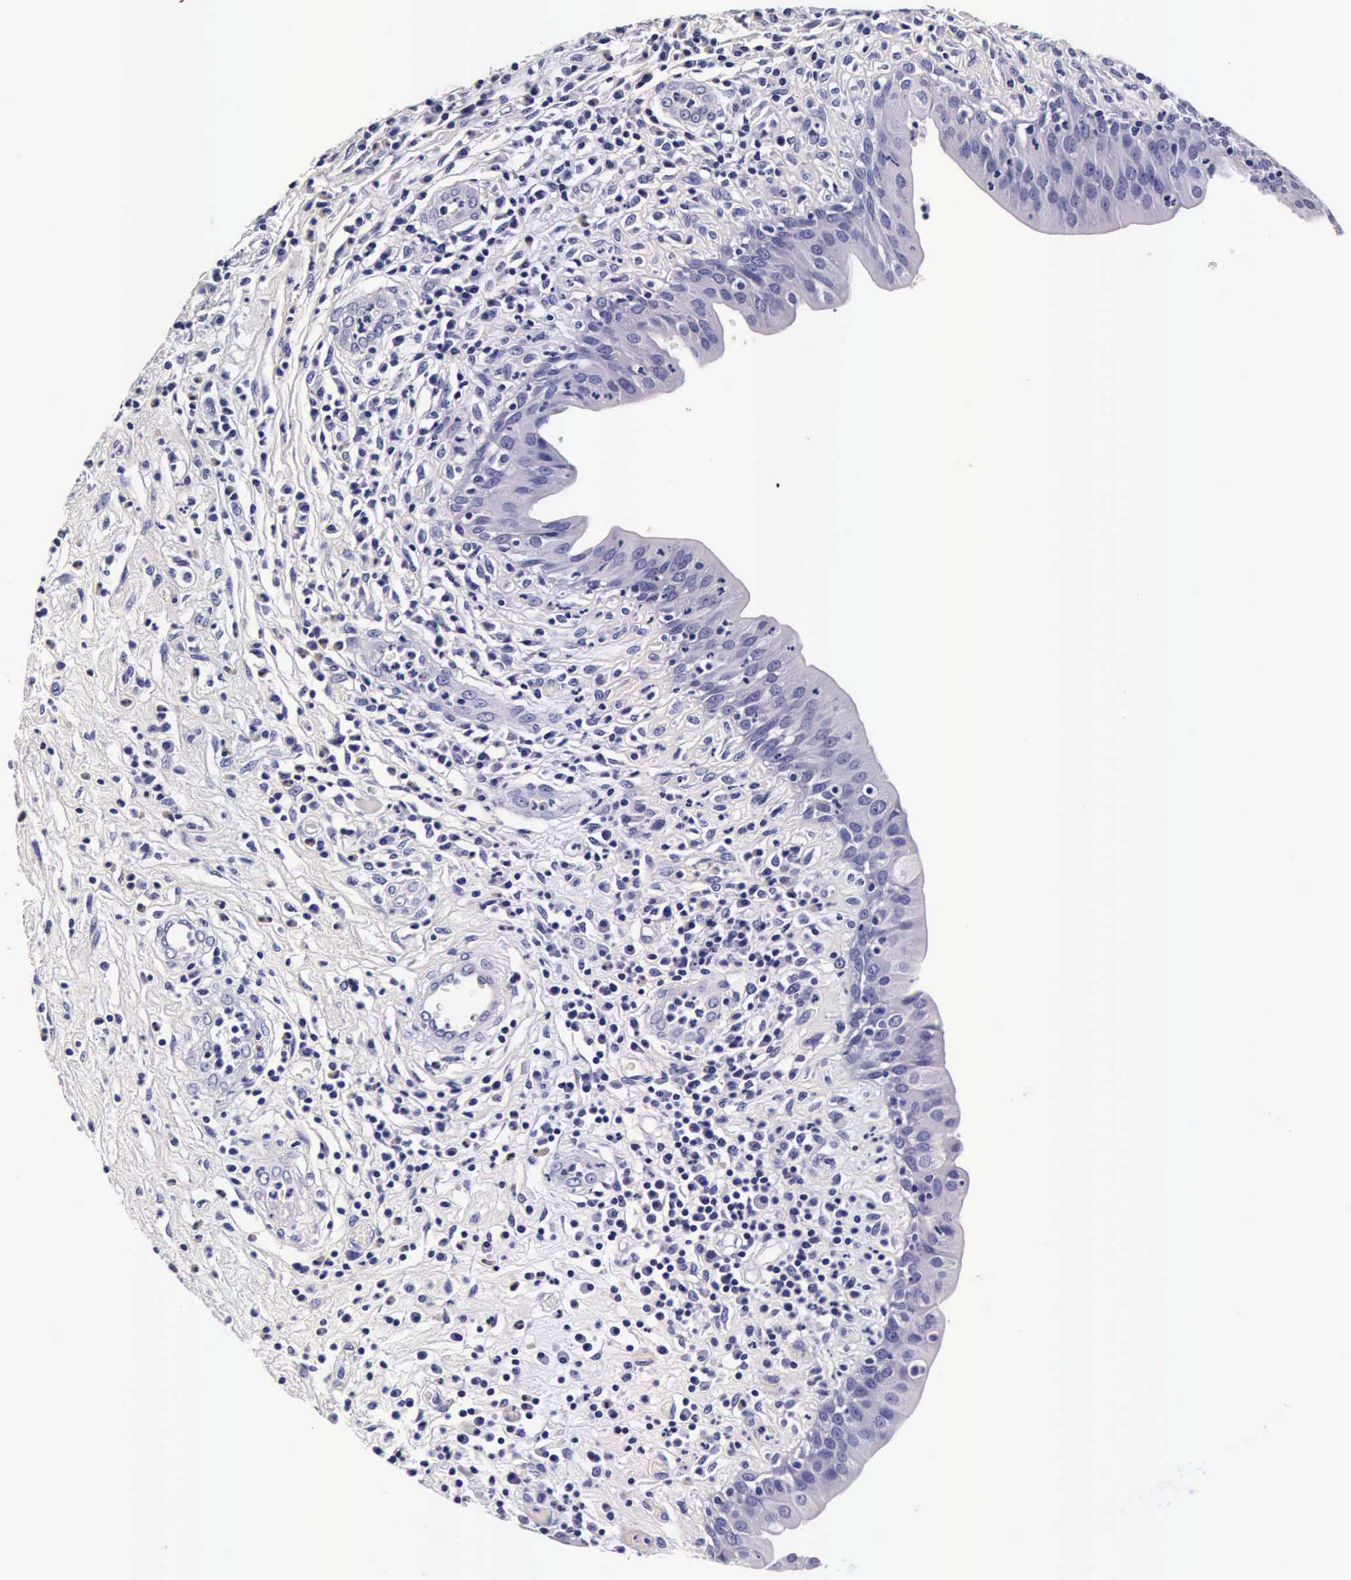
{"staining": {"intensity": "negative", "quantity": "none", "location": "none"}, "tissue": "urinary bladder", "cell_type": "Urothelial cells", "image_type": "normal", "snomed": [{"axis": "morphology", "description": "Normal tissue, NOS"}, {"axis": "topography", "description": "Urinary bladder"}], "caption": "Protein analysis of unremarkable urinary bladder demonstrates no significant expression in urothelial cells.", "gene": "IAPP", "patient": {"sex": "female", "age": 85}}